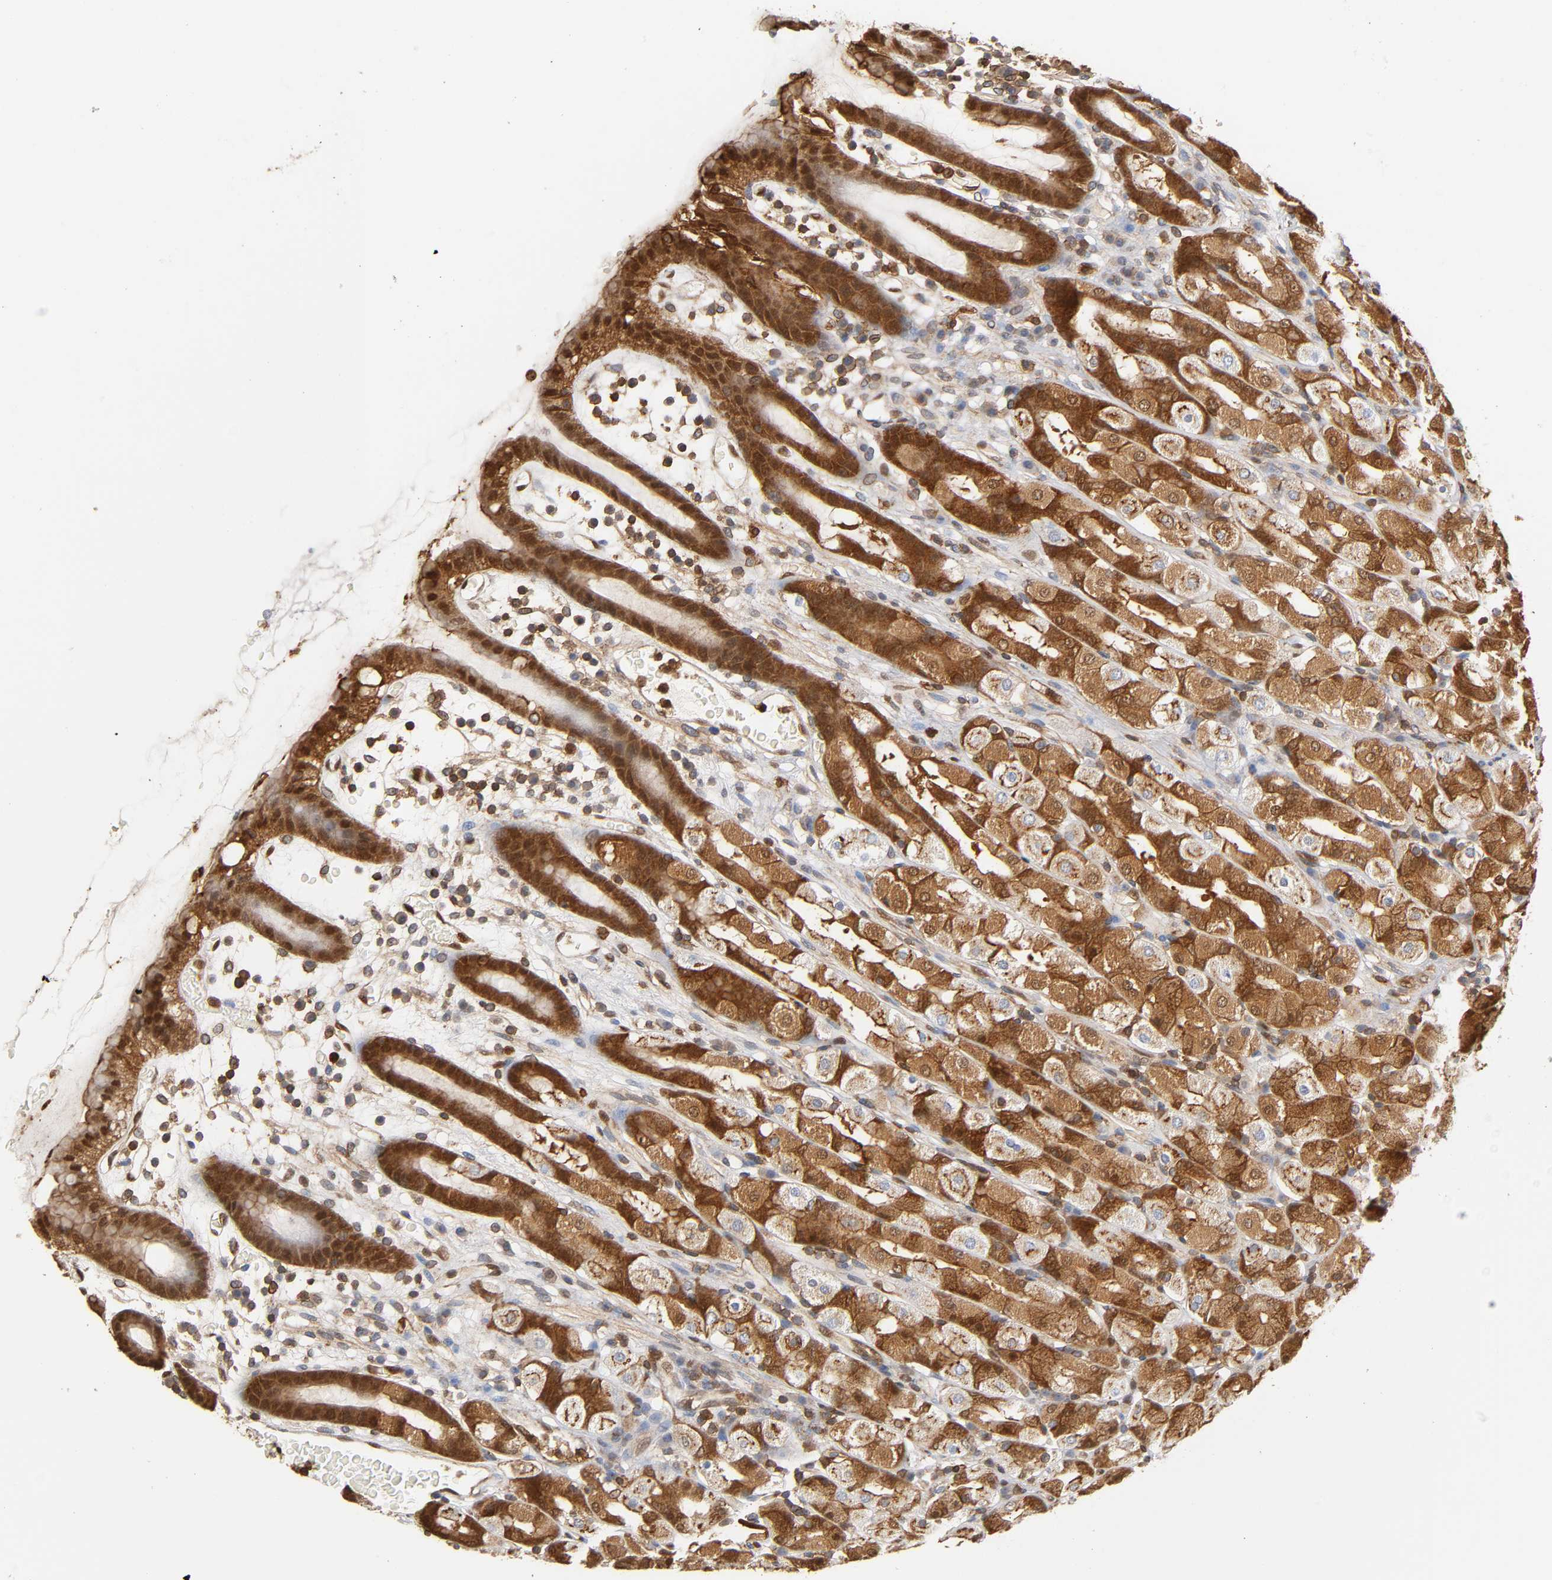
{"staining": {"intensity": "moderate", "quantity": ">75%", "location": "cytoplasmic/membranous,nuclear"}, "tissue": "stomach", "cell_type": "Glandular cells", "image_type": "normal", "snomed": [{"axis": "morphology", "description": "Normal tissue, NOS"}, {"axis": "topography", "description": "Stomach, upper"}], "caption": "Protein expression analysis of normal stomach exhibits moderate cytoplasmic/membranous,nuclear staining in approximately >75% of glandular cells.", "gene": "ANXA11", "patient": {"sex": "male", "age": 68}}